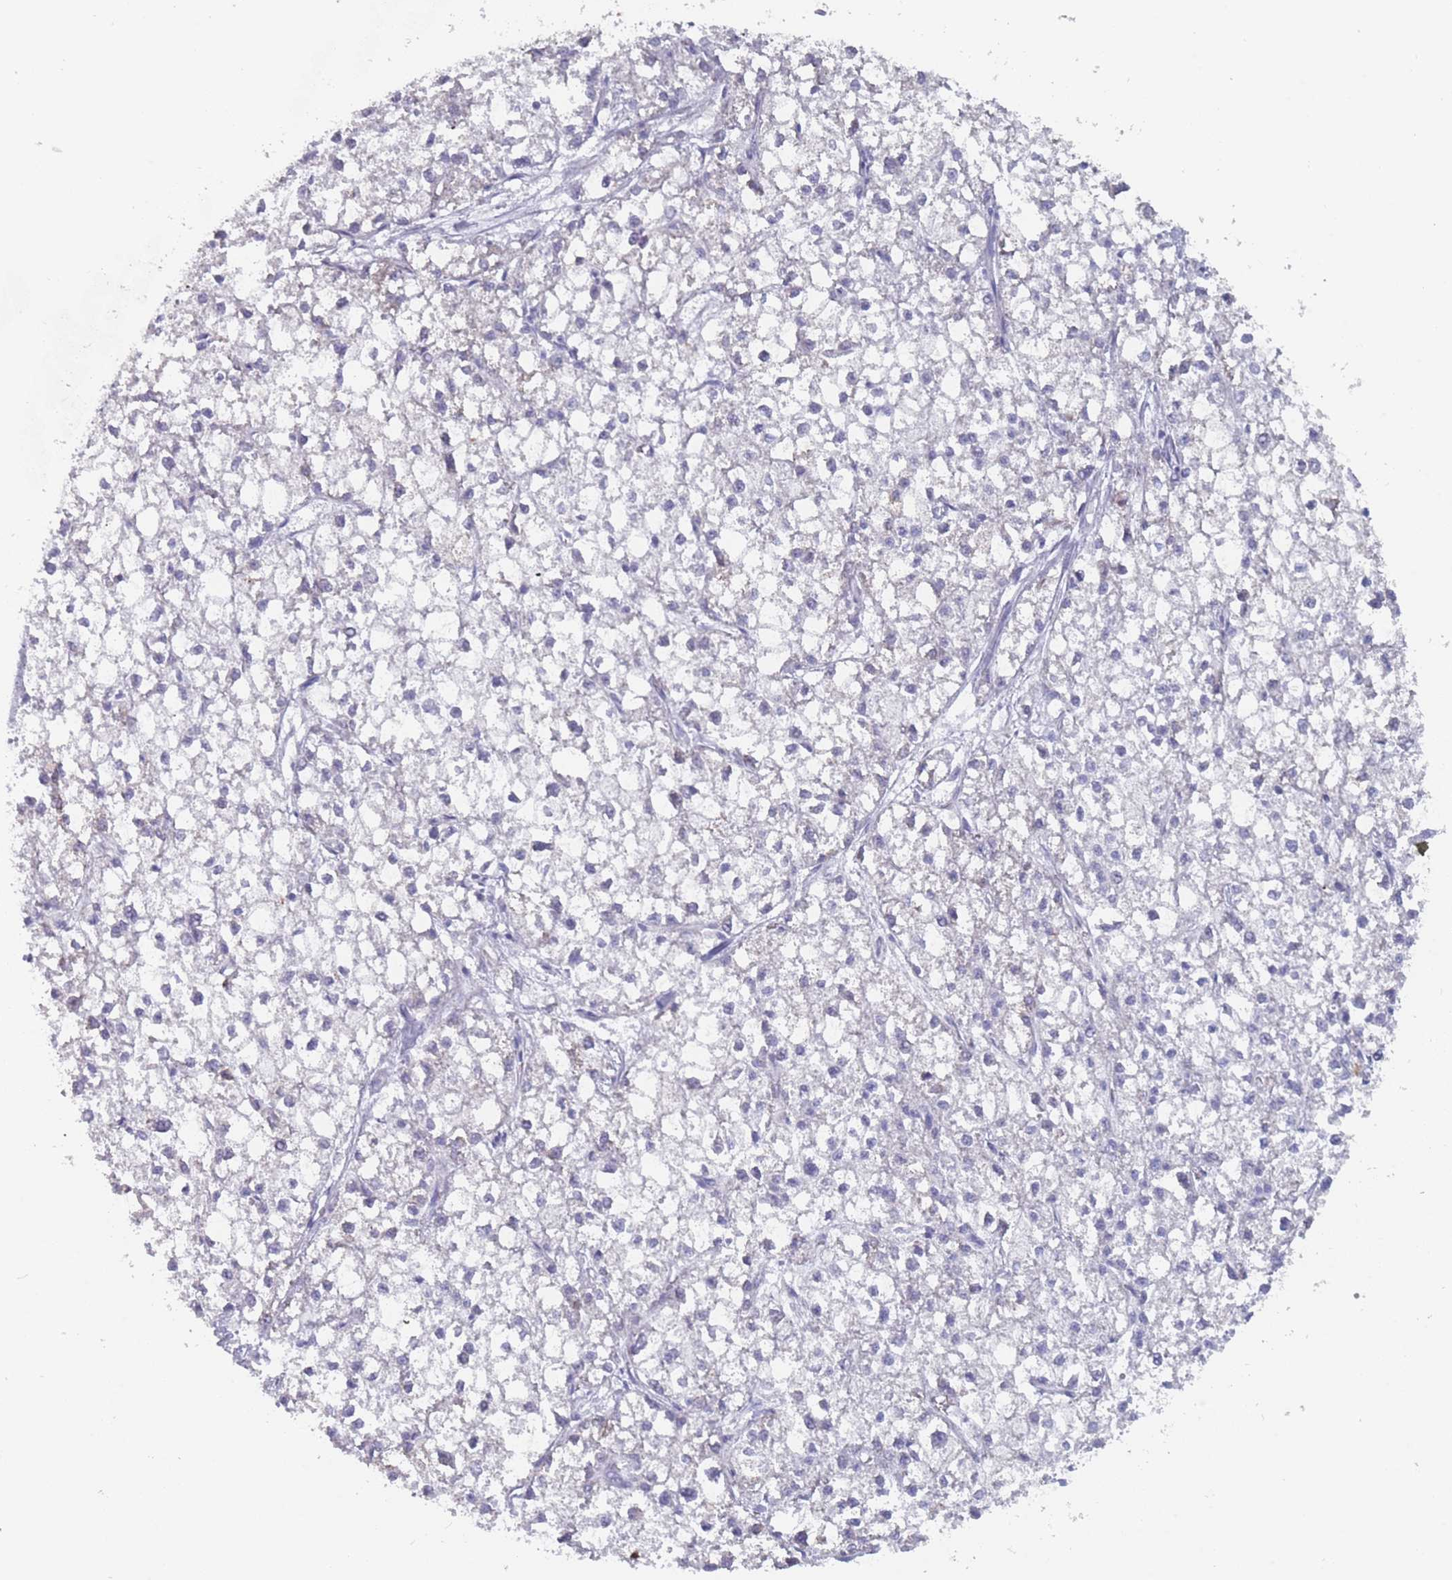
{"staining": {"intensity": "negative", "quantity": "none", "location": "none"}, "tissue": "liver cancer", "cell_type": "Tumor cells", "image_type": "cancer", "snomed": [{"axis": "morphology", "description": "Carcinoma, Hepatocellular, NOS"}, {"axis": "topography", "description": "Liver"}], "caption": "DAB immunohistochemical staining of human liver cancer demonstrates no significant staining in tumor cells.", "gene": "ST8SIA5", "patient": {"sex": "female", "age": 43}}